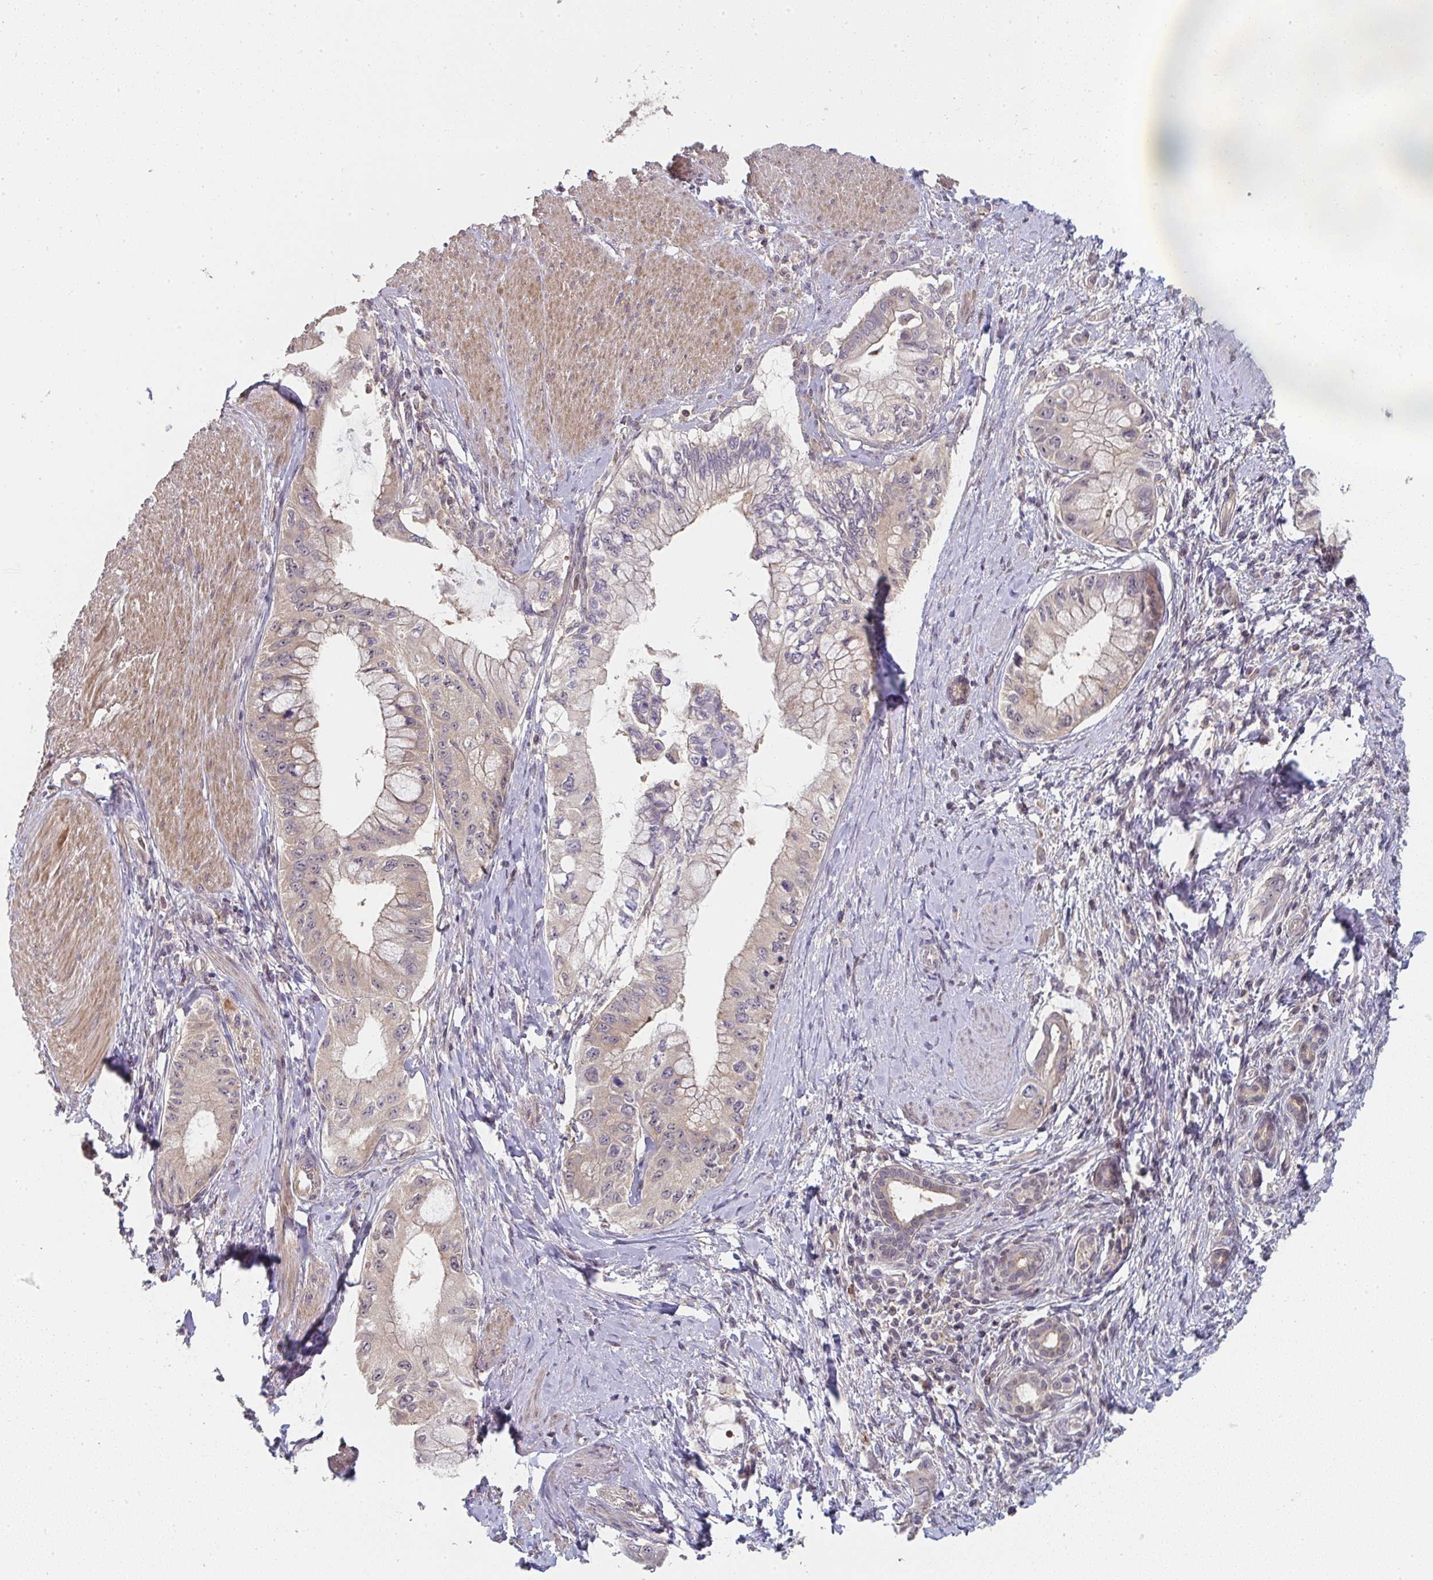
{"staining": {"intensity": "weak", "quantity": ">75%", "location": "cytoplasmic/membranous"}, "tissue": "pancreatic cancer", "cell_type": "Tumor cells", "image_type": "cancer", "snomed": [{"axis": "morphology", "description": "Adenocarcinoma, NOS"}, {"axis": "topography", "description": "Pancreas"}], "caption": "Tumor cells demonstrate low levels of weak cytoplasmic/membranous staining in about >75% of cells in human adenocarcinoma (pancreatic).", "gene": "RANGRF", "patient": {"sex": "male", "age": 48}}